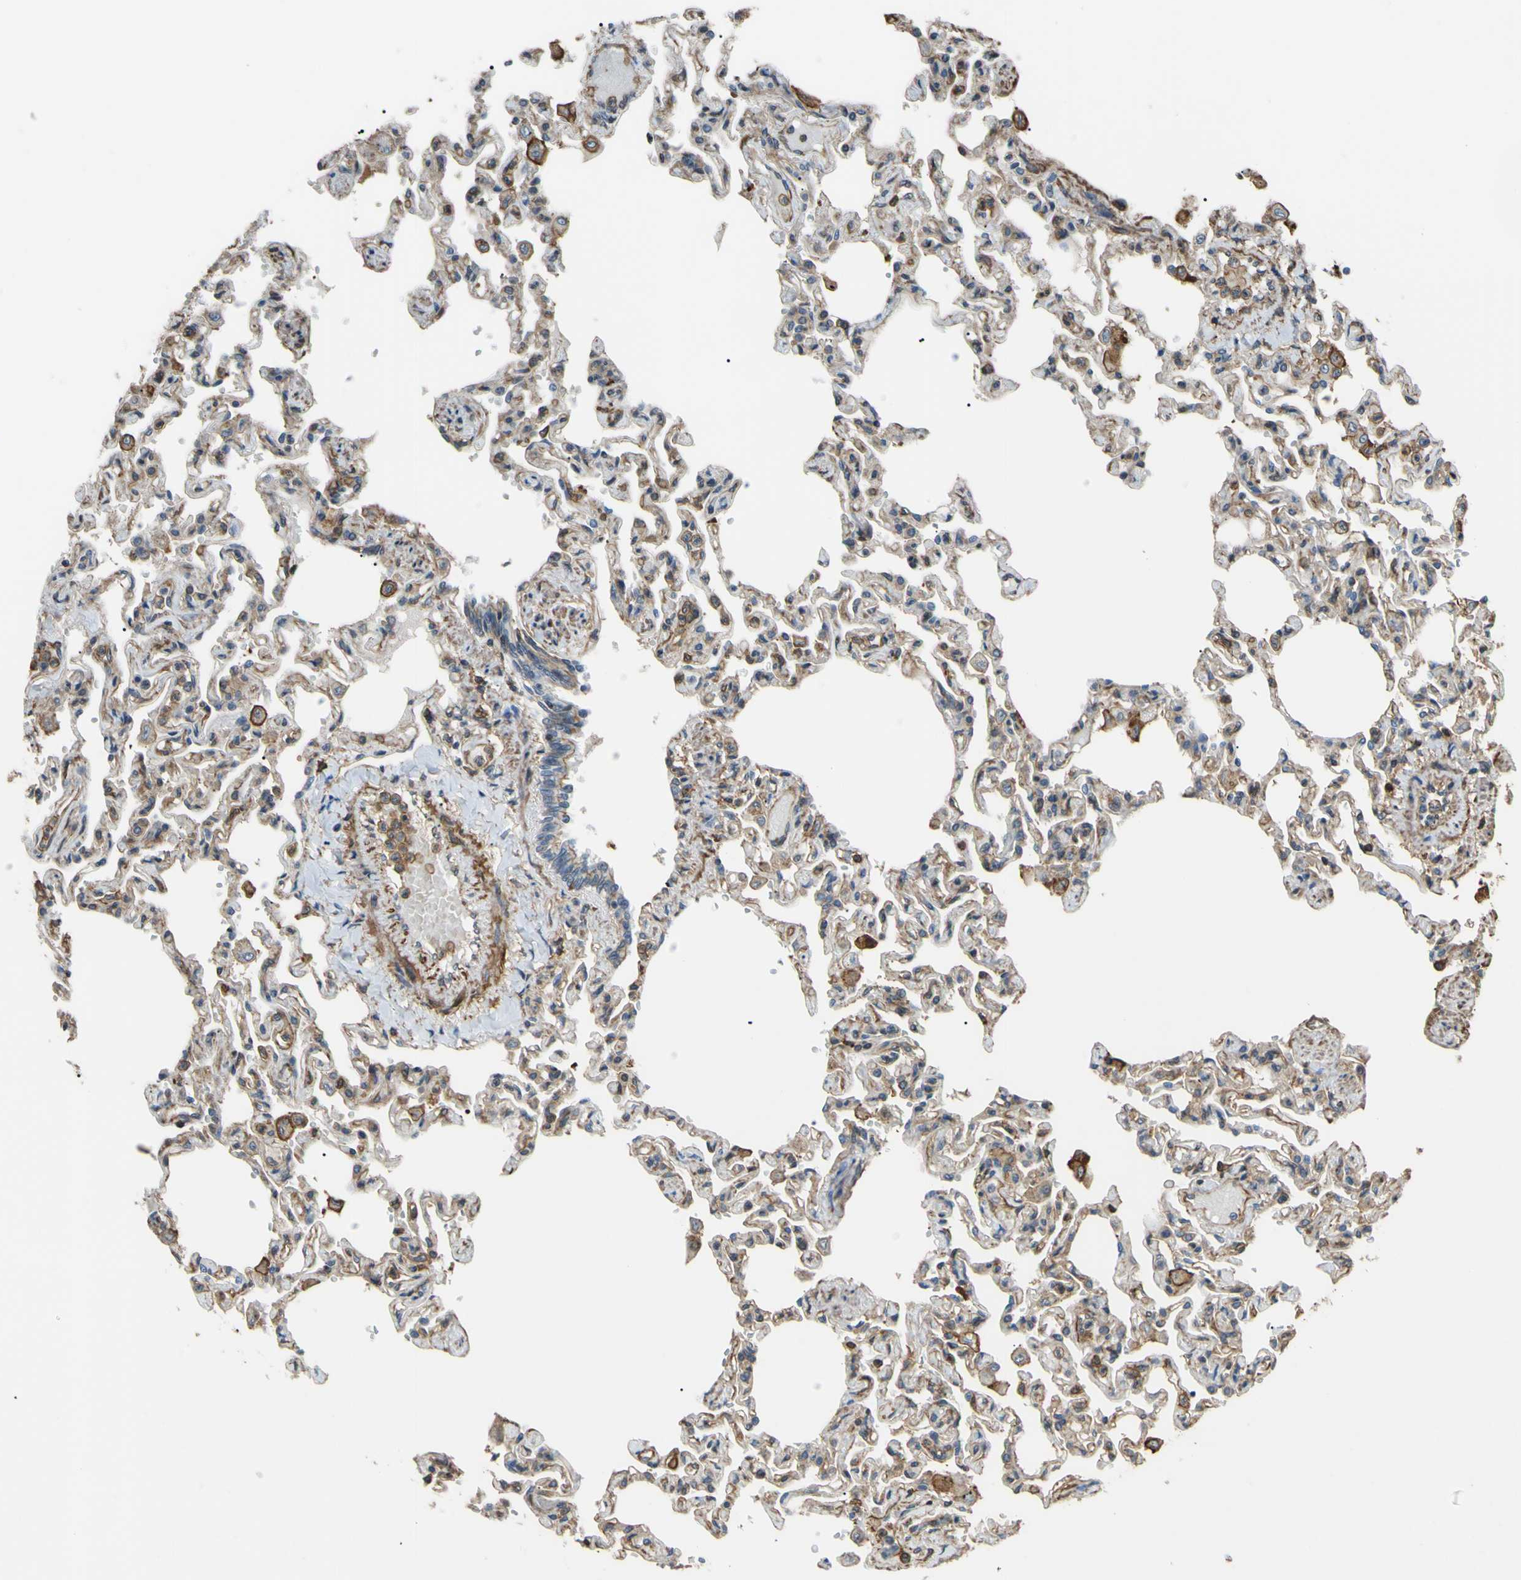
{"staining": {"intensity": "weak", "quantity": ">75%", "location": "cytoplasmic/membranous"}, "tissue": "lung", "cell_type": "Alveolar cells", "image_type": "normal", "snomed": [{"axis": "morphology", "description": "Normal tissue, NOS"}, {"axis": "topography", "description": "Lung"}], "caption": "Weak cytoplasmic/membranous positivity is seen in about >75% of alveolar cells in benign lung. The protein of interest is shown in brown color, while the nuclei are stained blue.", "gene": "ADD3", "patient": {"sex": "male", "age": 21}}